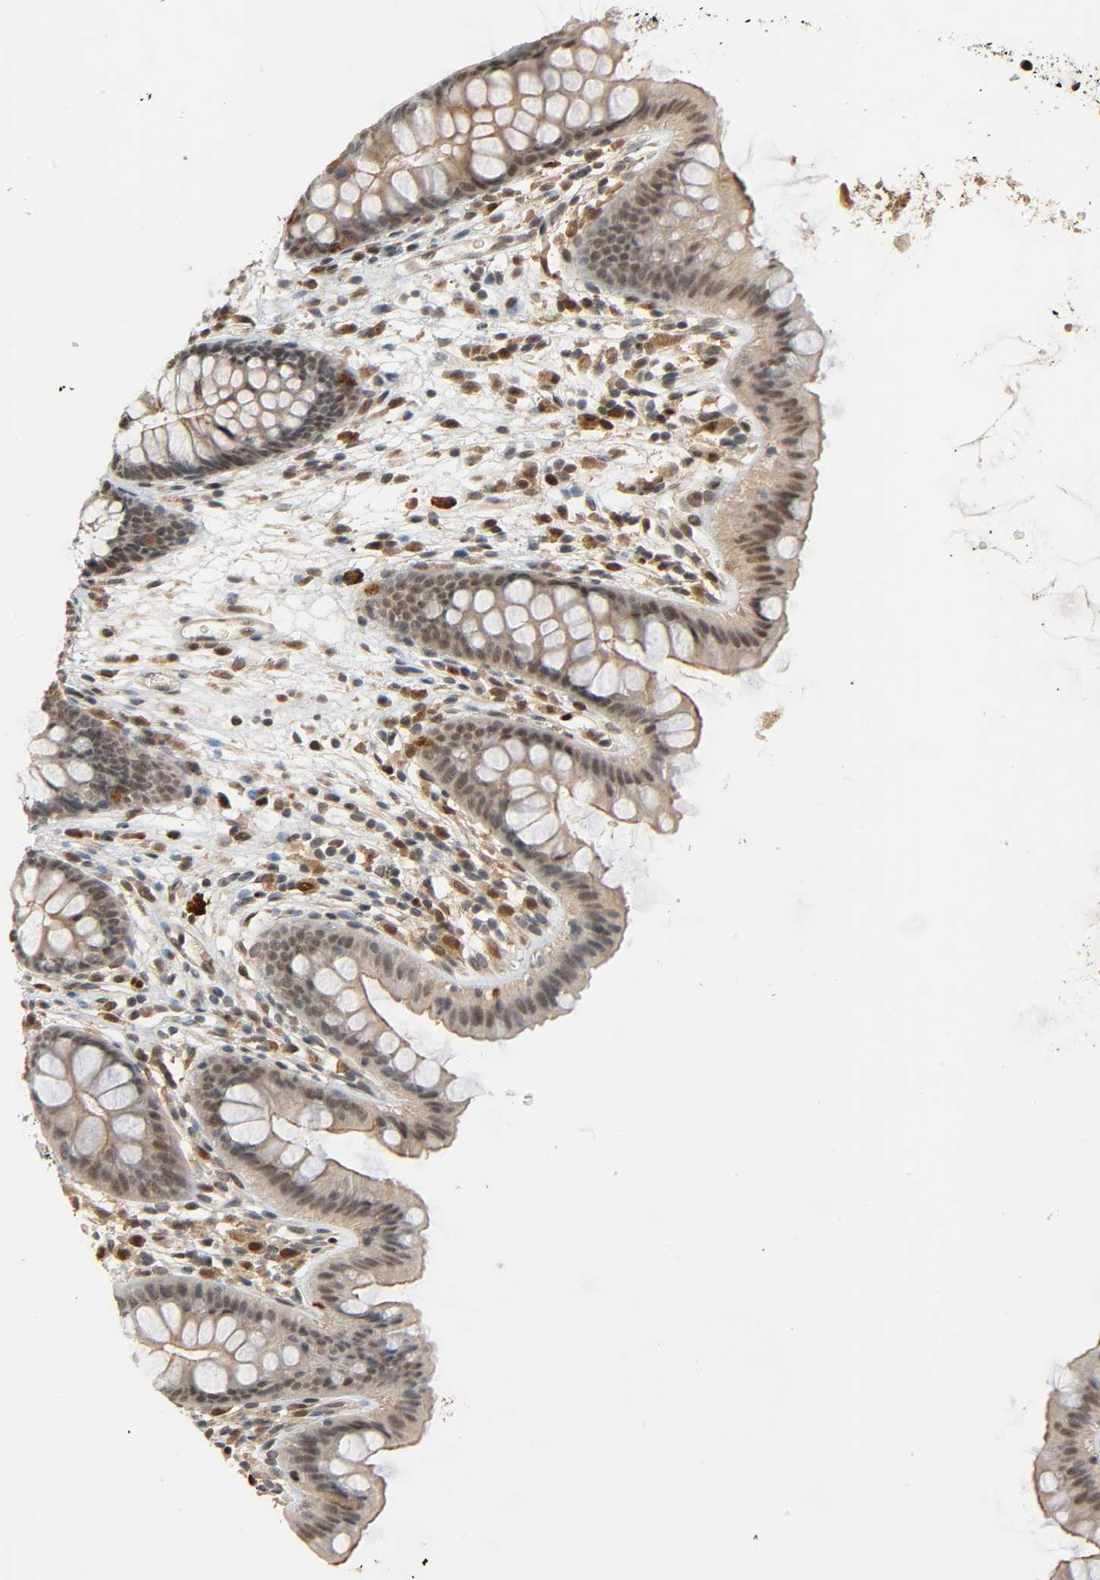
{"staining": {"intensity": "weak", "quantity": ">75%", "location": "nuclear"}, "tissue": "colon", "cell_type": "Endothelial cells", "image_type": "normal", "snomed": [{"axis": "morphology", "description": "Normal tissue, NOS"}, {"axis": "topography", "description": "Smooth muscle"}, {"axis": "topography", "description": "Colon"}], "caption": "About >75% of endothelial cells in normal colon display weak nuclear protein expression as visualized by brown immunohistochemical staining.", "gene": "ZFPM2", "patient": {"sex": "male", "age": 67}}